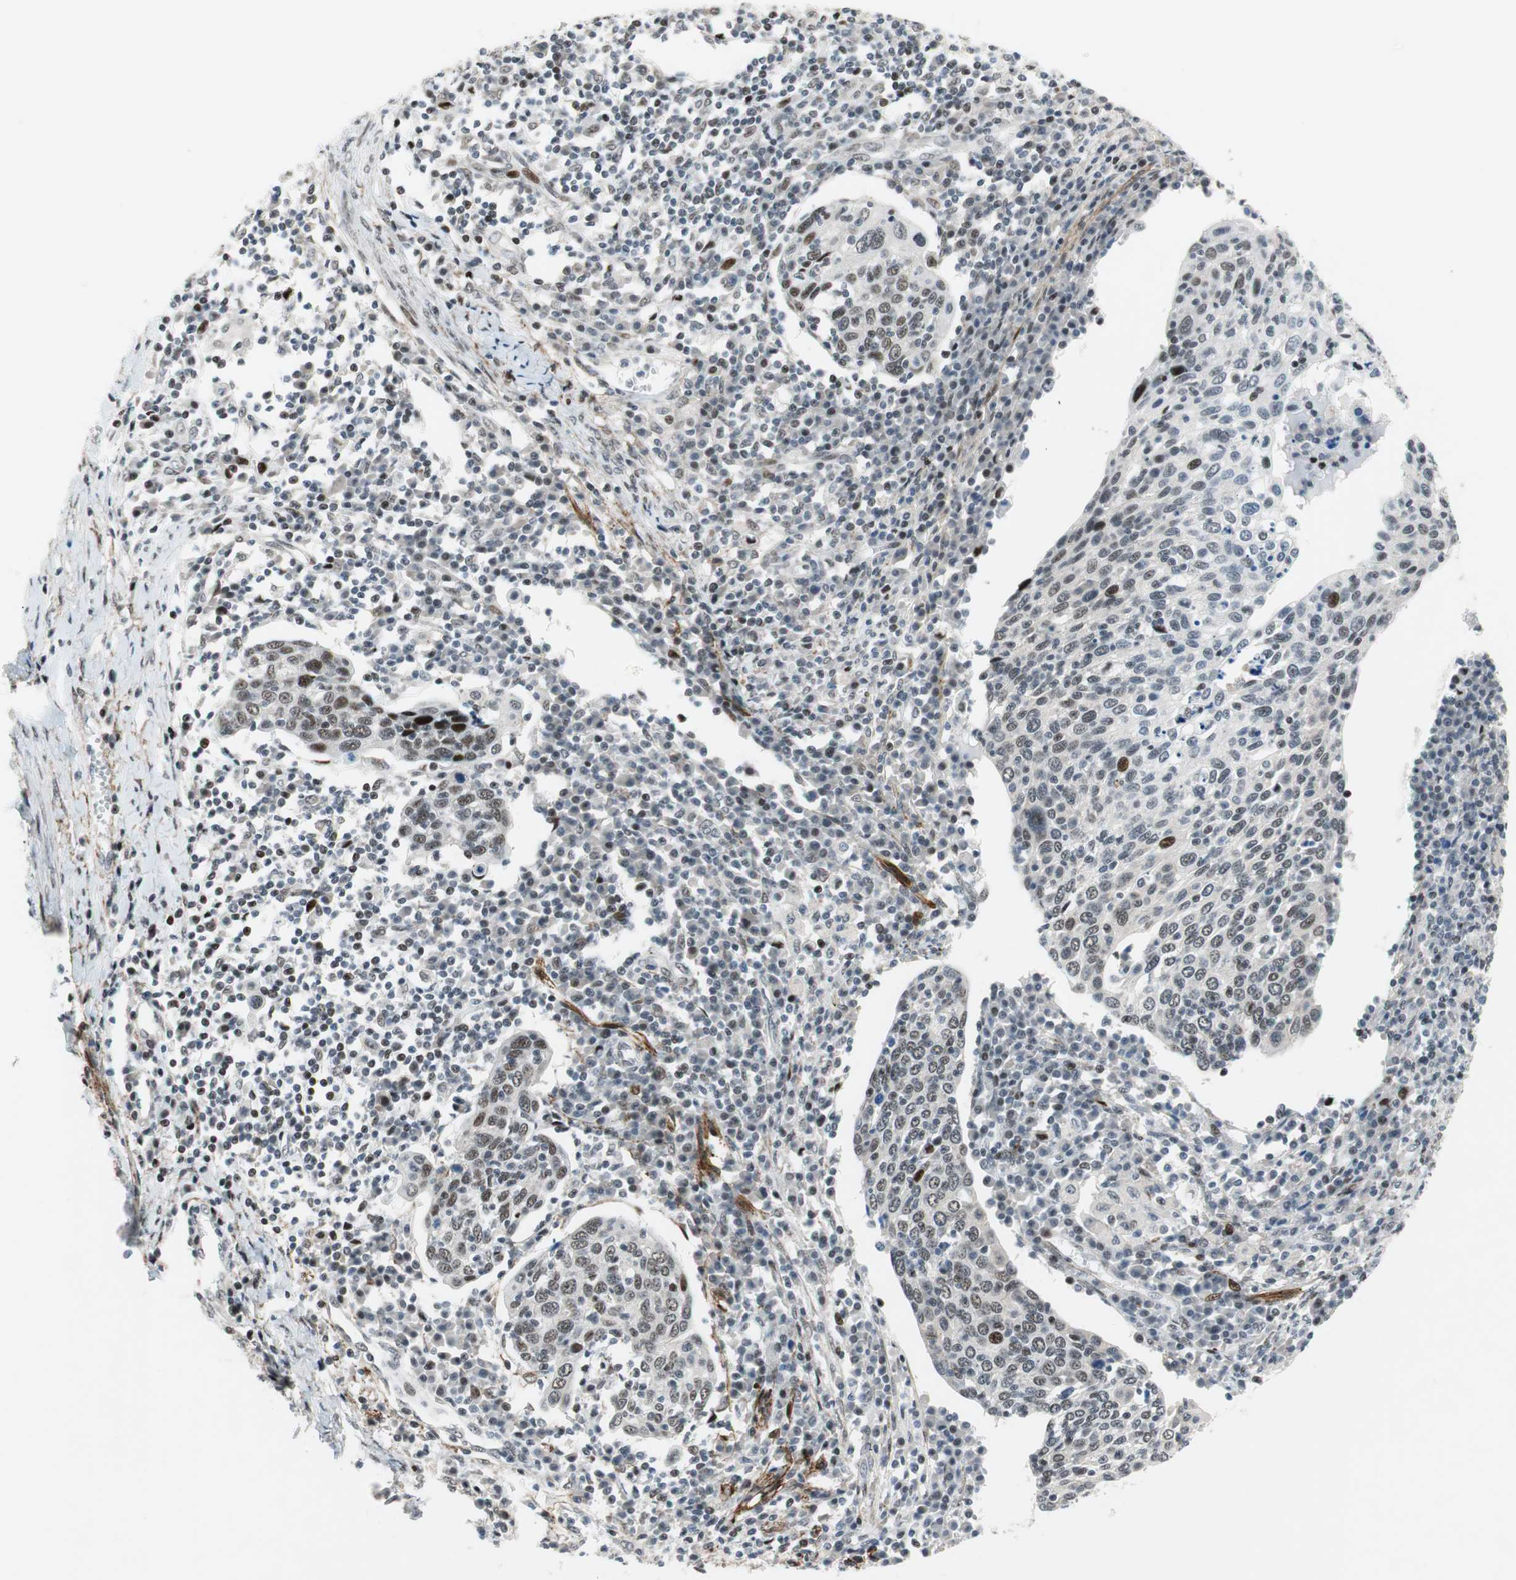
{"staining": {"intensity": "moderate", "quantity": "<25%", "location": "nuclear"}, "tissue": "cervical cancer", "cell_type": "Tumor cells", "image_type": "cancer", "snomed": [{"axis": "morphology", "description": "Squamous cell carcinoma, NOS"}, {"axis": "topography", "description": "Cervix"}], "caption": "Immunohistochemical staining of cervical cancer shows moderate nuclear protein positivity in approximately <25% of tumor cells.", "gene": "FBXO44", "patient": {"sex": "female", "age": 40}}